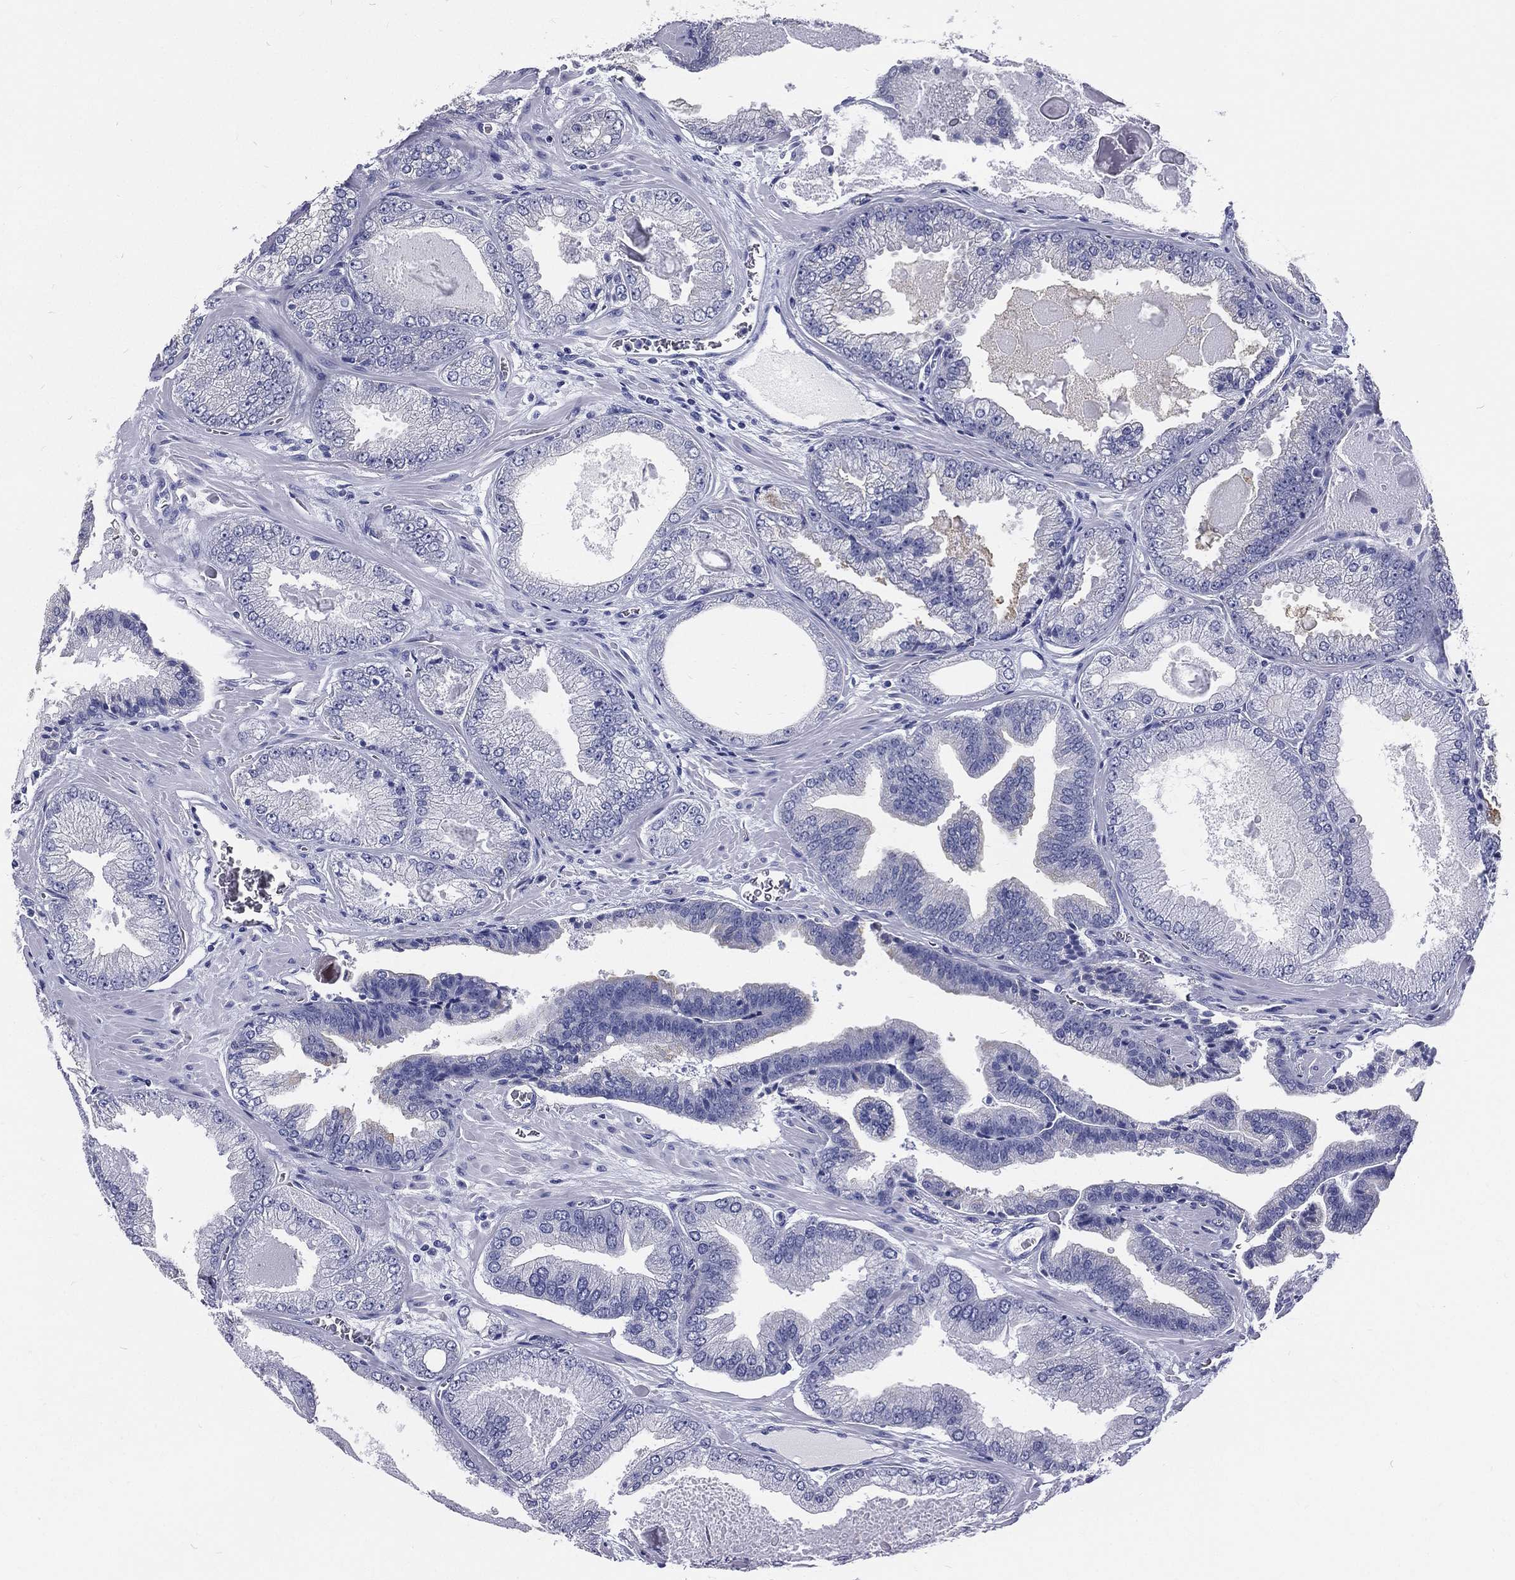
{"staining": {"intensity": "negative", "quantity": "none", "location": "none"}, "tissue": "prostate cancer", "cell_type": "Tumor cells", "image_type": "cancer", "snomed": [{"axis": "morphology", "description": "Adenocarcinoma, Low grade"}, {"axis": "topography", "description": "Prostate"}], "caption": "Low-grade adenocarcinoma (prostate) stained for a protein using immunohistochemistry (IHC) reveals no staining tumor cells.", "gene": "RSPH4A", "patient": {"sex": "male", "age": 72}}